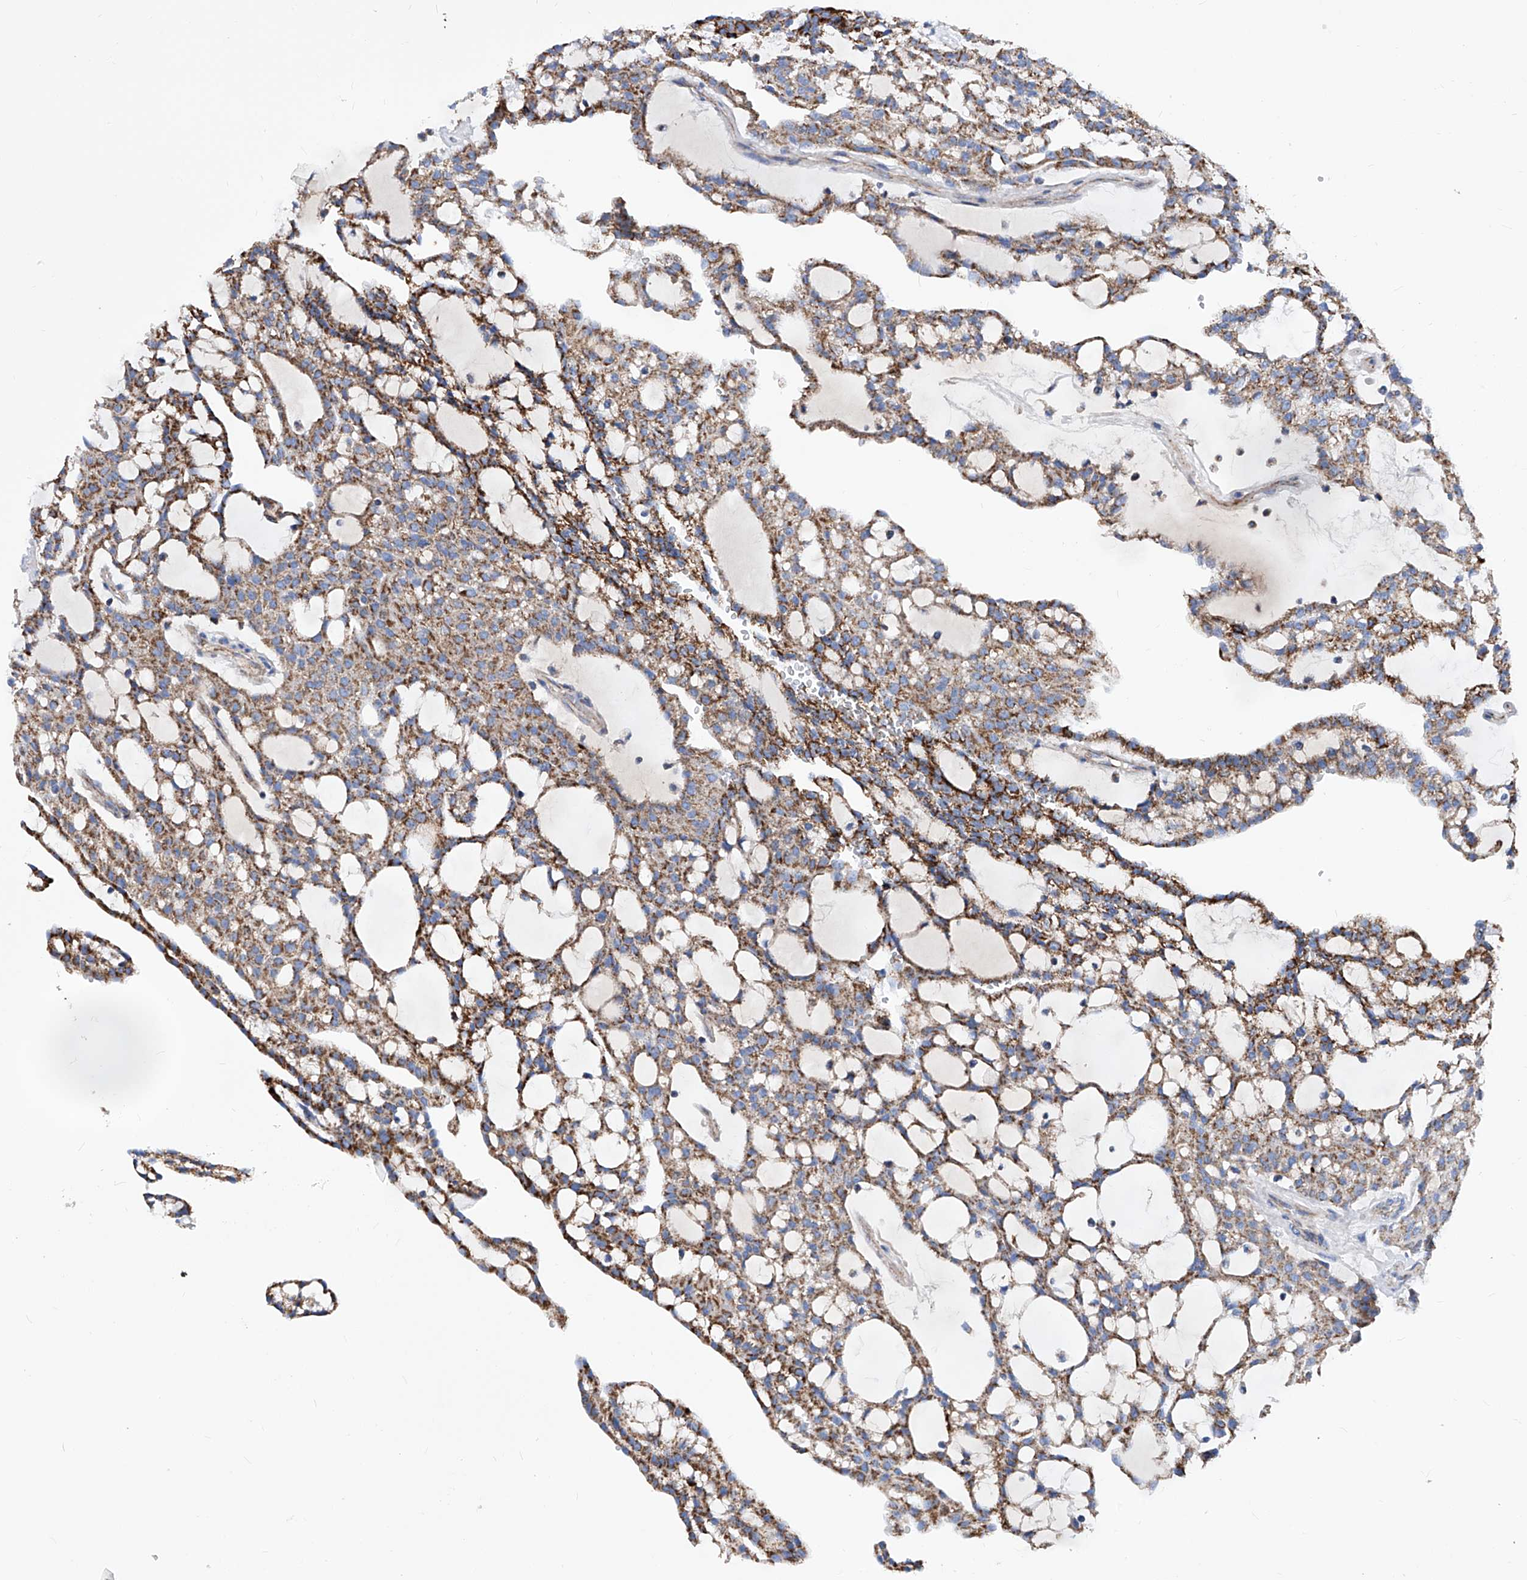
{"staining": {"intensity": "moderate", "quantity": ">75%", "location": "cytoplasmic/membranous"}, "tissue": "renal cancer", "cell_type": "Tumor cells", "image_type": "cancer", "snomed": [{"axis": "morphology", "description": "Adenocarcinoma, NOS"}, {"axis": "topography", "description": "Kidney"}], "caption": "Moderate cytoplasmic/membranous expression is seen in about >75% of tumor cells in renal cancer.", "gene": "HRNR", "patient": {"sex": "male", "age": 63}}